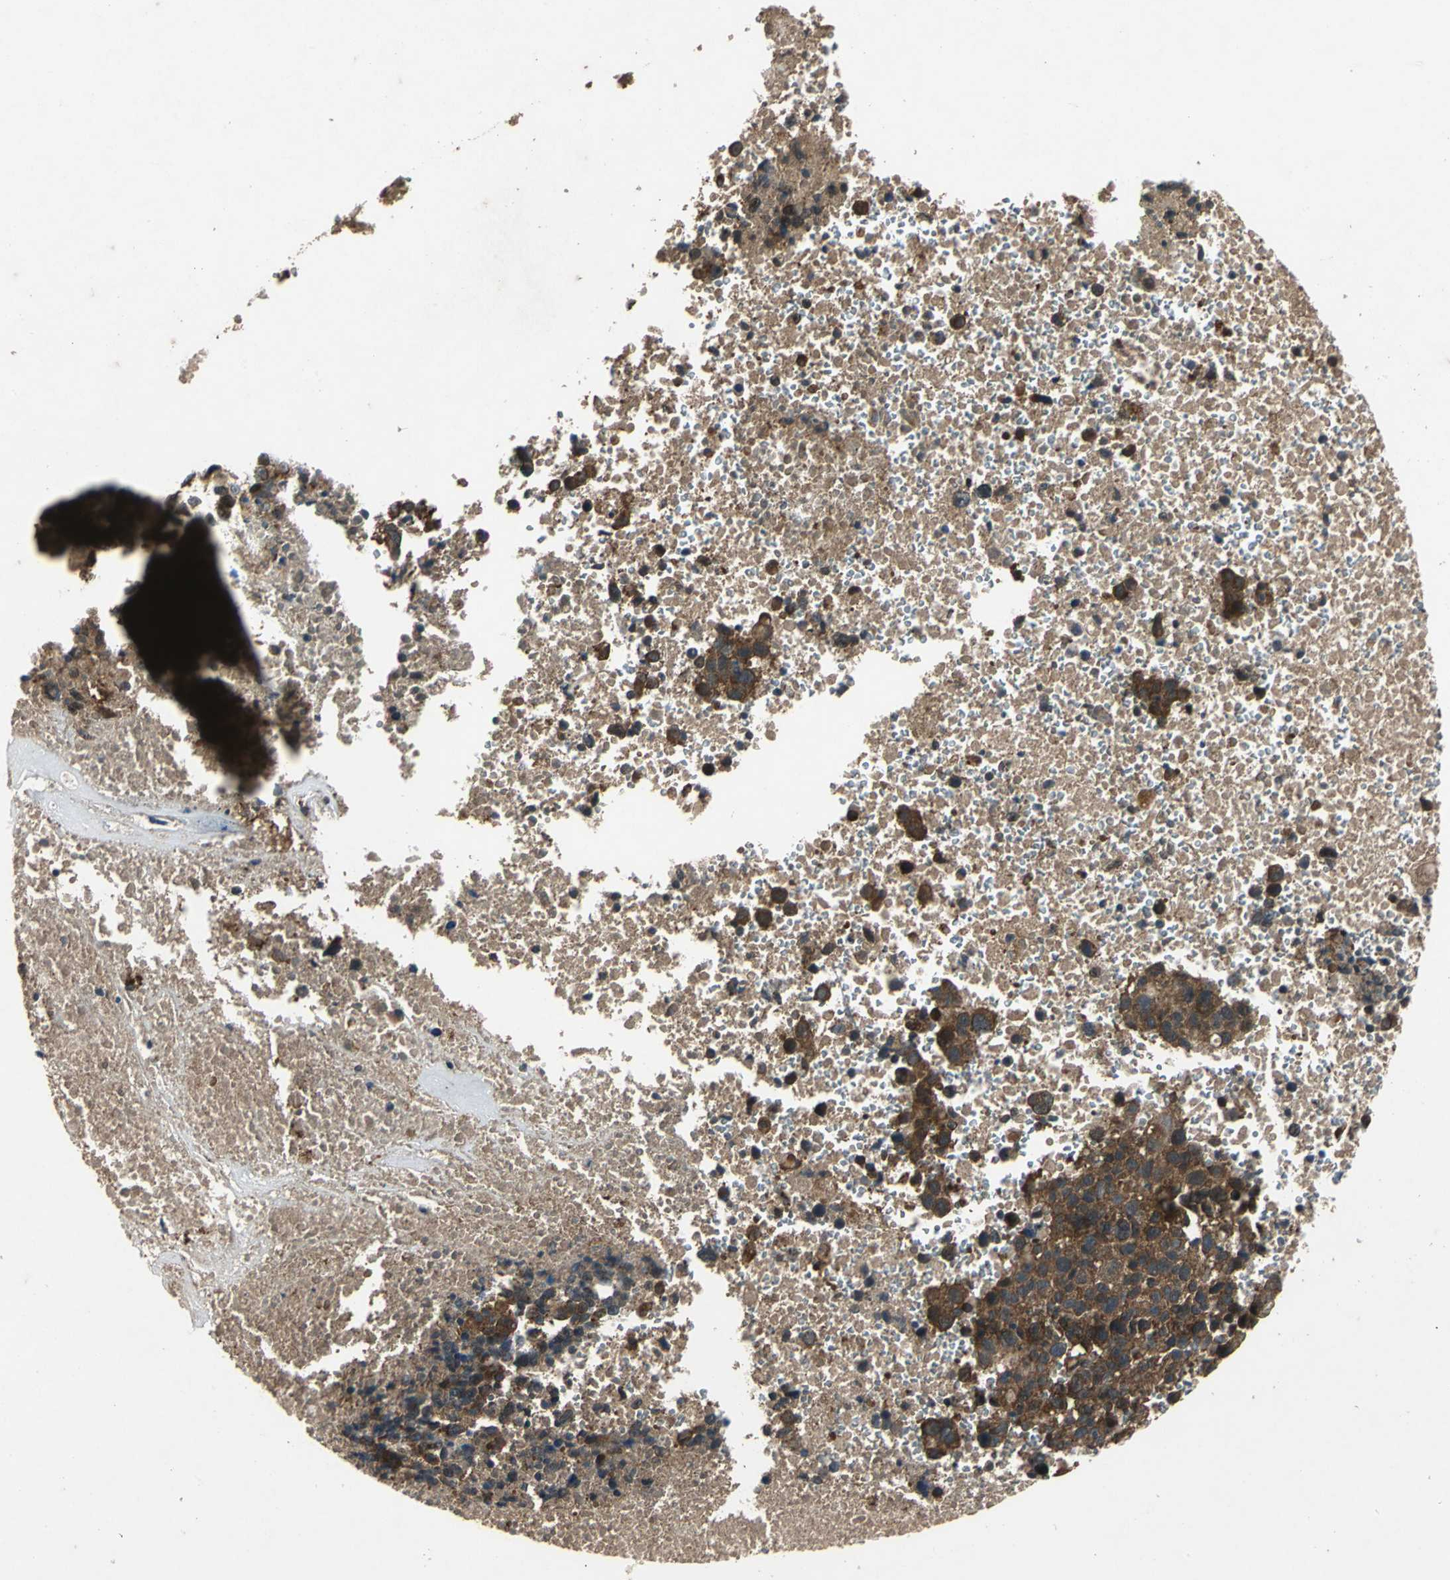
{"staining": {"intensity": "strong", "quantity": ">75%", "location": "cytoplasmic/membranous"}, "tissue": "melanoma", "cell_type": "Tumor cells", "image_type": "cancer", "snomed": [{"axis": "morphology", "description": "Malignant melanoma, Metastatic site"}, {"axis": "topography", "description": "Cerebral cortex"}], "caption": "Immunohistochemical staining of human melanoma demonstrates high levels of strong cytoplasmic/membranous protein staining in about >75% of tumor cells.", "gene": "ZNF608", "patient": {"sex": "female", "age": 52}}